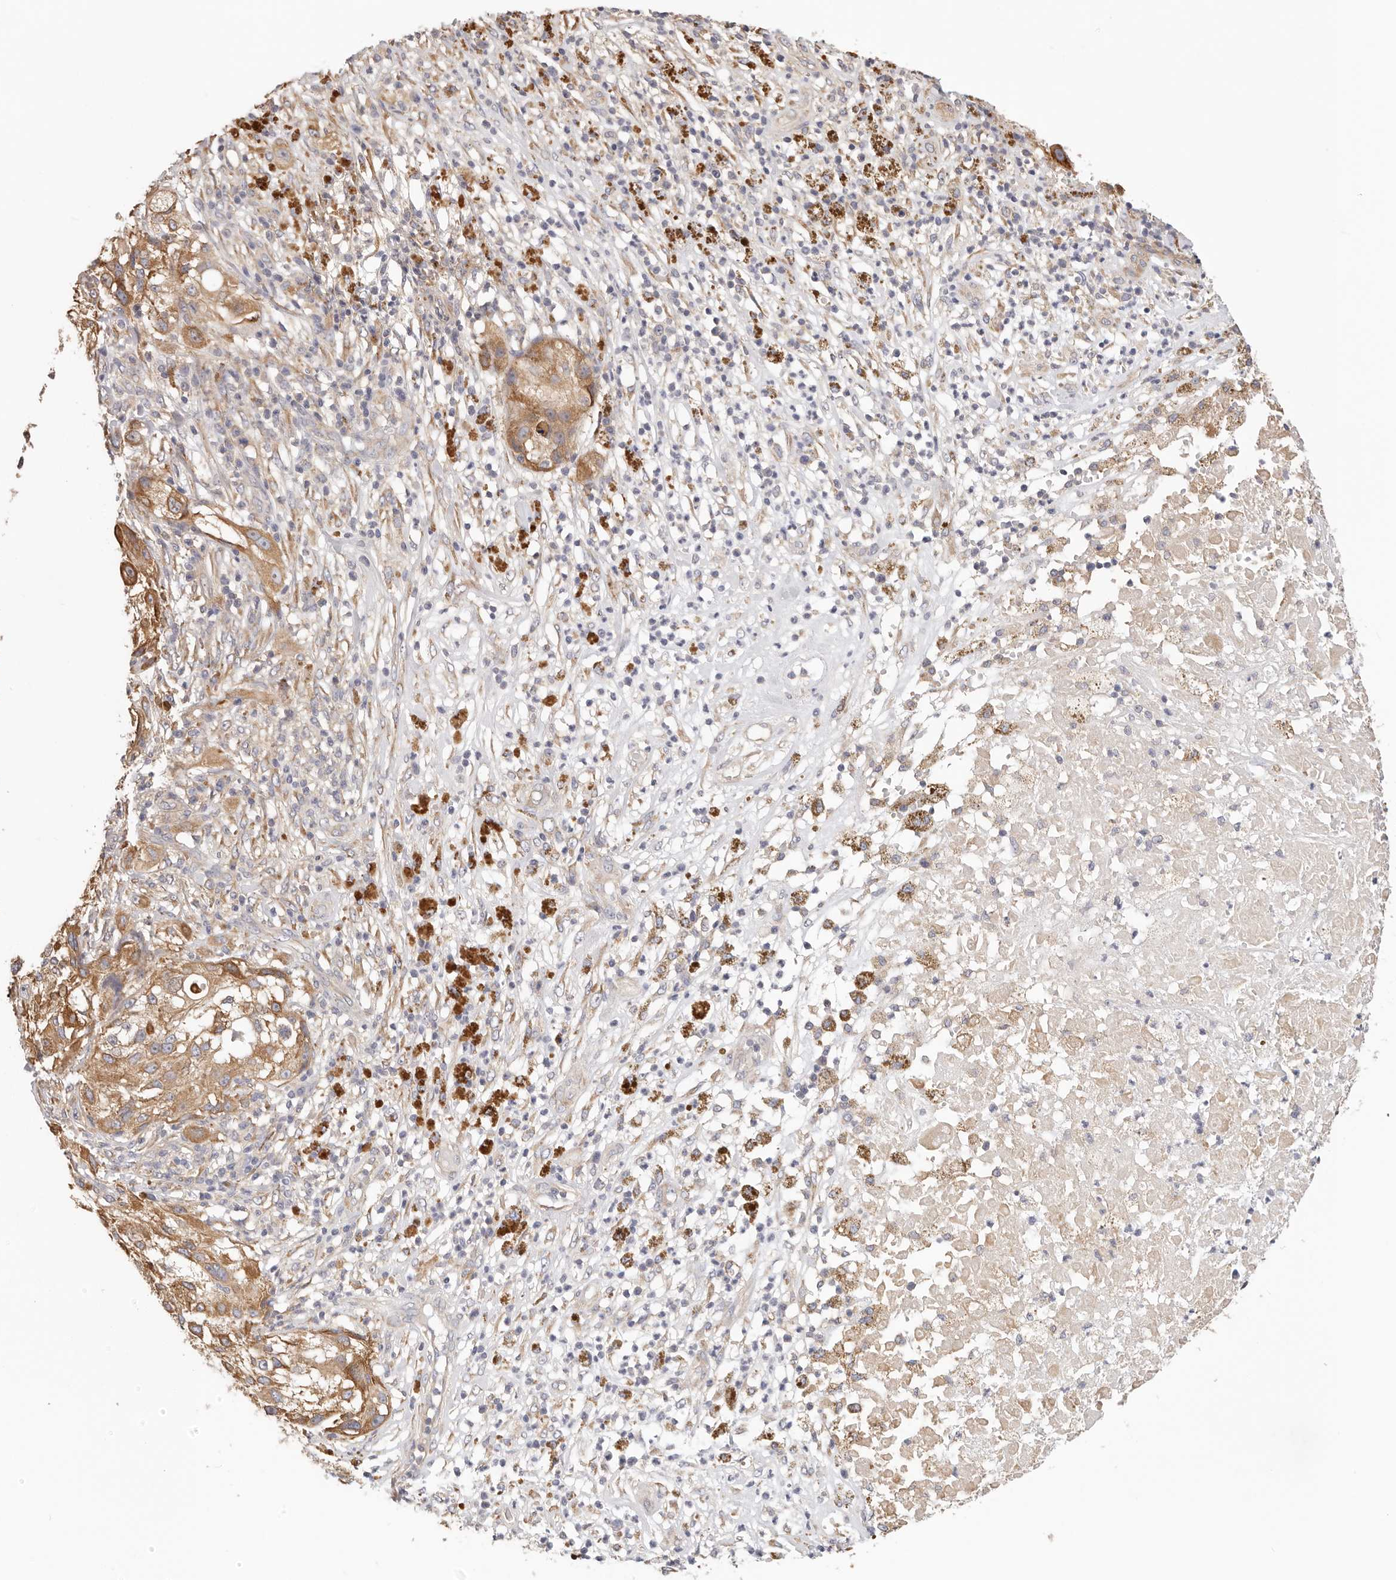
{"staining": {"intensity": "moderate", "quantity": ">75%", "location": "cytoplasmic/membranous"}, "tissue": "melanoma", "cell_type": "Tumor cells", "image_type": "cancer", "snomed": [{"axis": "morphology", "description": "Necrosis, NOS"}, {"axis": "morphology", "description": "Malignant melanoma, NOS"}, {"axis": "topography", "description": "Skin"}], "caption": "Immunohistochemical staining of human melanoma reveals medium levels of moderate cytoplasmic/membranous expression in approximately >75% of tumor cells.", "gene": "AFDN", "patient": {"sex": "female", "age": 87}}